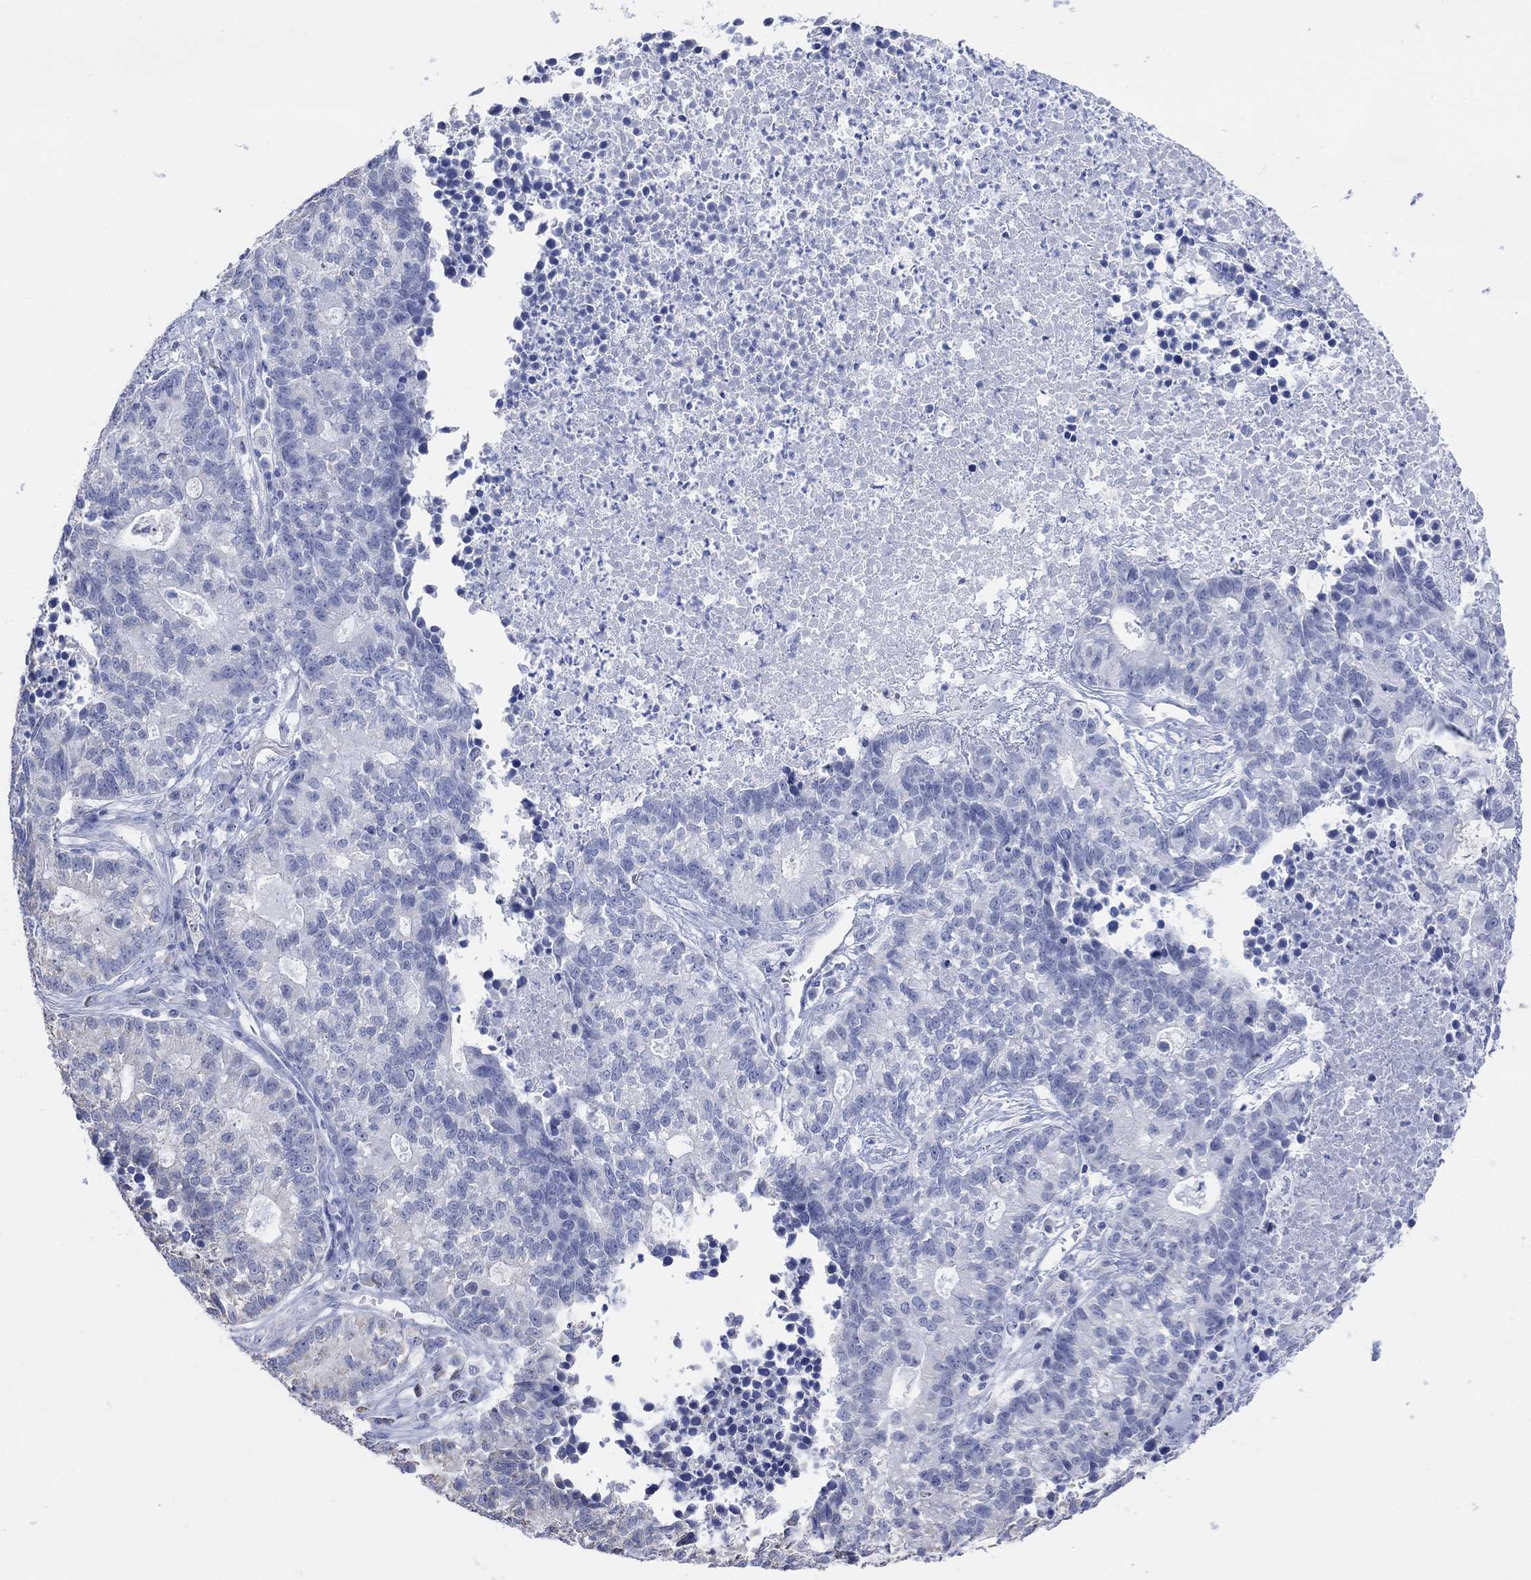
{"staining": {"intensity": "negative", "quantity": "none", "location": "none"}, "tissue": "lung cancer", "cell_type": "Tumor cells", "image_type": "cancer", "snomed": [{"axis": "morphology", "description": "Adenocarcinoma, NOS"}, {"axis": "topography", "description": "Lung"}], "caption": "Tumor cells show no significant protein positivity in adenocarcinoma (lung). (DAB (3,3'-diaminobenzidine) immunohistochemistry (IHC) visualized using brightfield microscopy, high magnification).", "gene": "SYT12", "patient": {"sex": "male", "age": 57}}